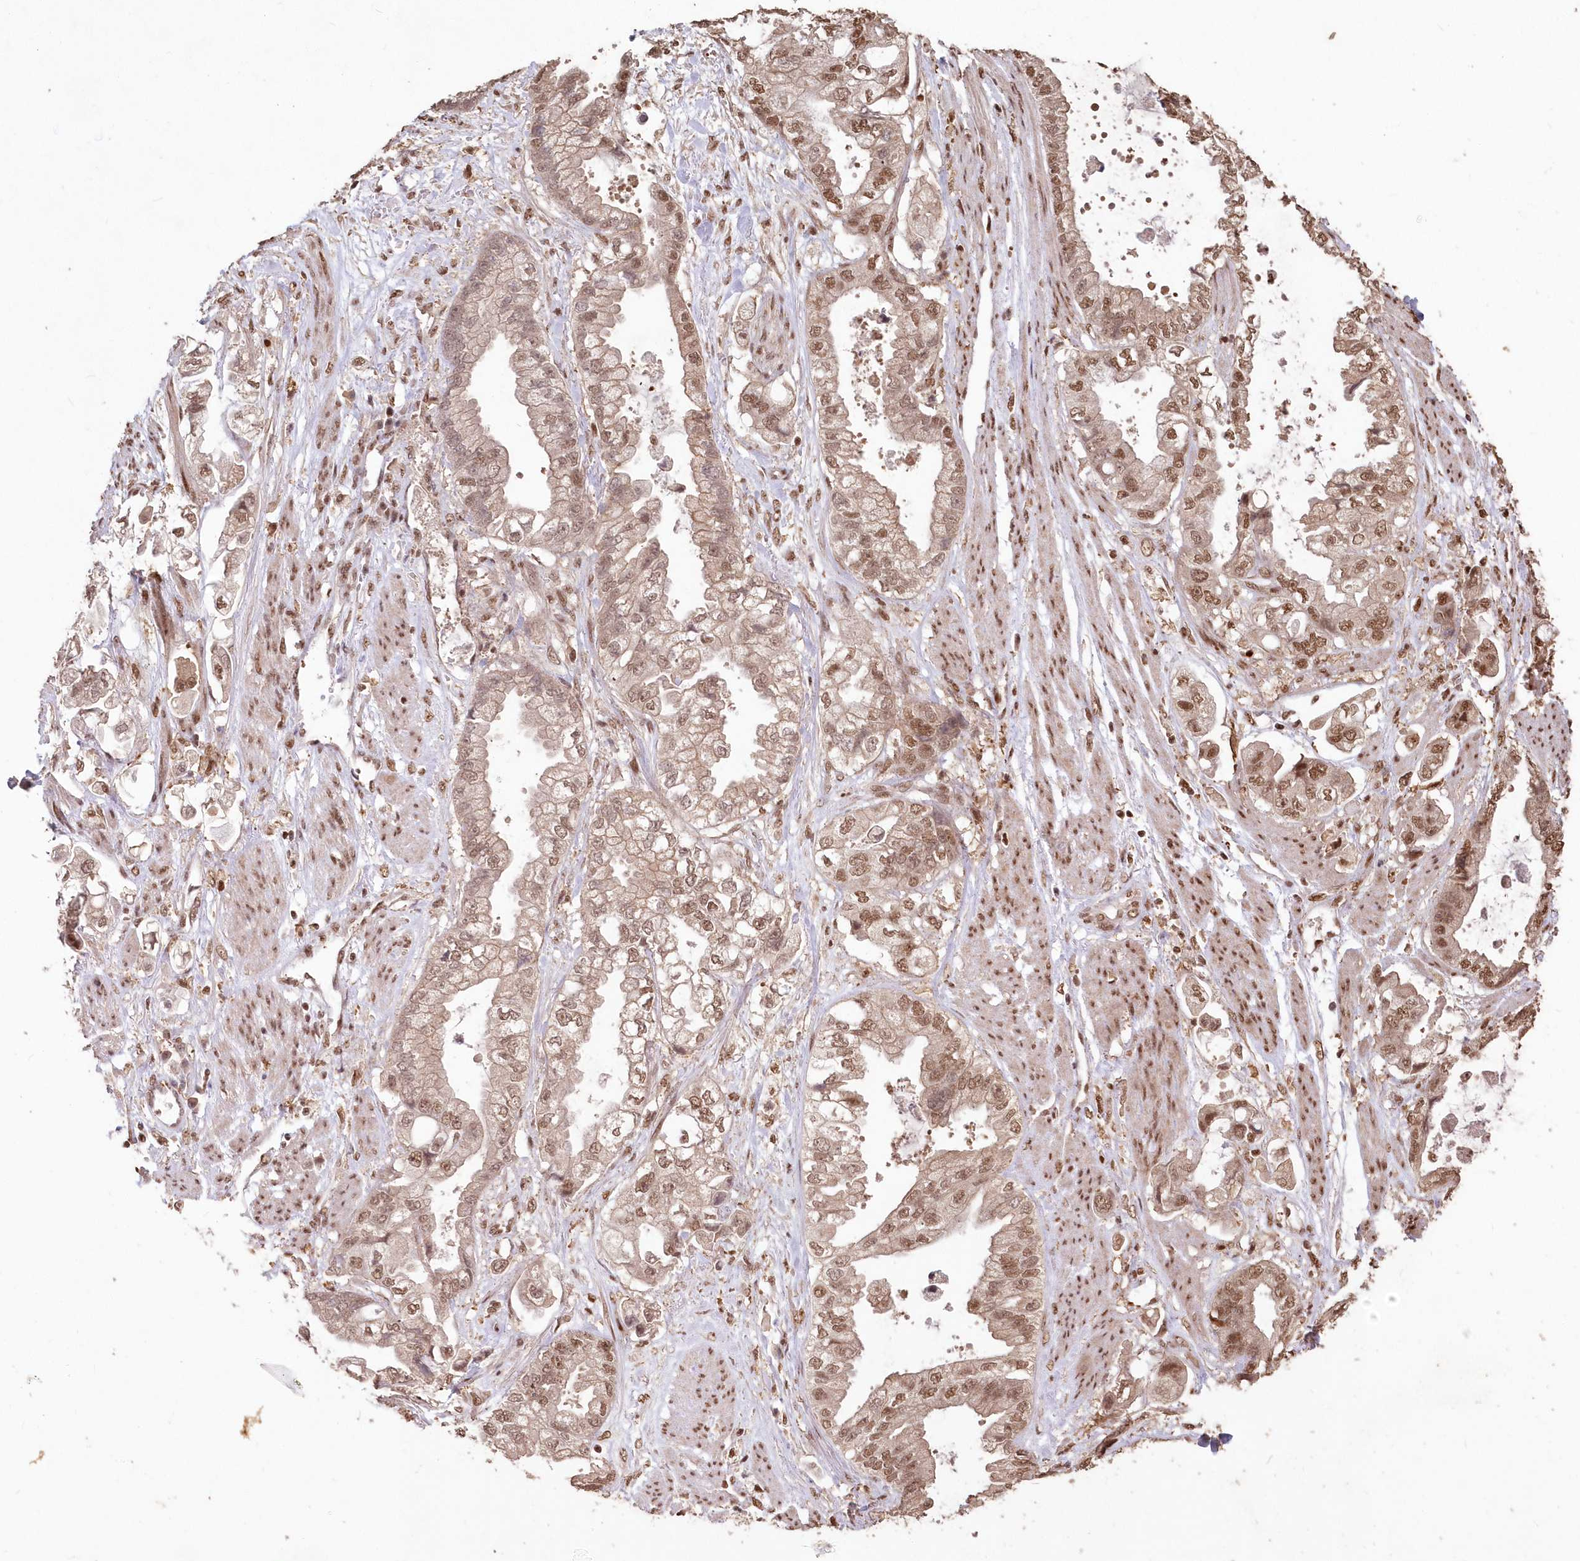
{"staining": {"intensity": "moderate", "quantity": ">75%", "location": "nuclear"}, "tissue": "stomach cancer", "cell_type": "Tumor cells", "image_type": "cancer", "snomed": [{"axis": "morphology", "description": "Adenocarcinoma, NOS"}, {"axis": "topography", "description": "Stomach"}], "caption": "Immunohistochemistry (IHC) of stomach cancer (adenocarcinoma) exhibits medium levels of moderate nuclear positivity in approximately >75% of tumor cells. (Brightfield microscopy of DAB IHC at high magnification).", "gene": "PDS5A", "patient": {"sex": "male", "age": 62}}